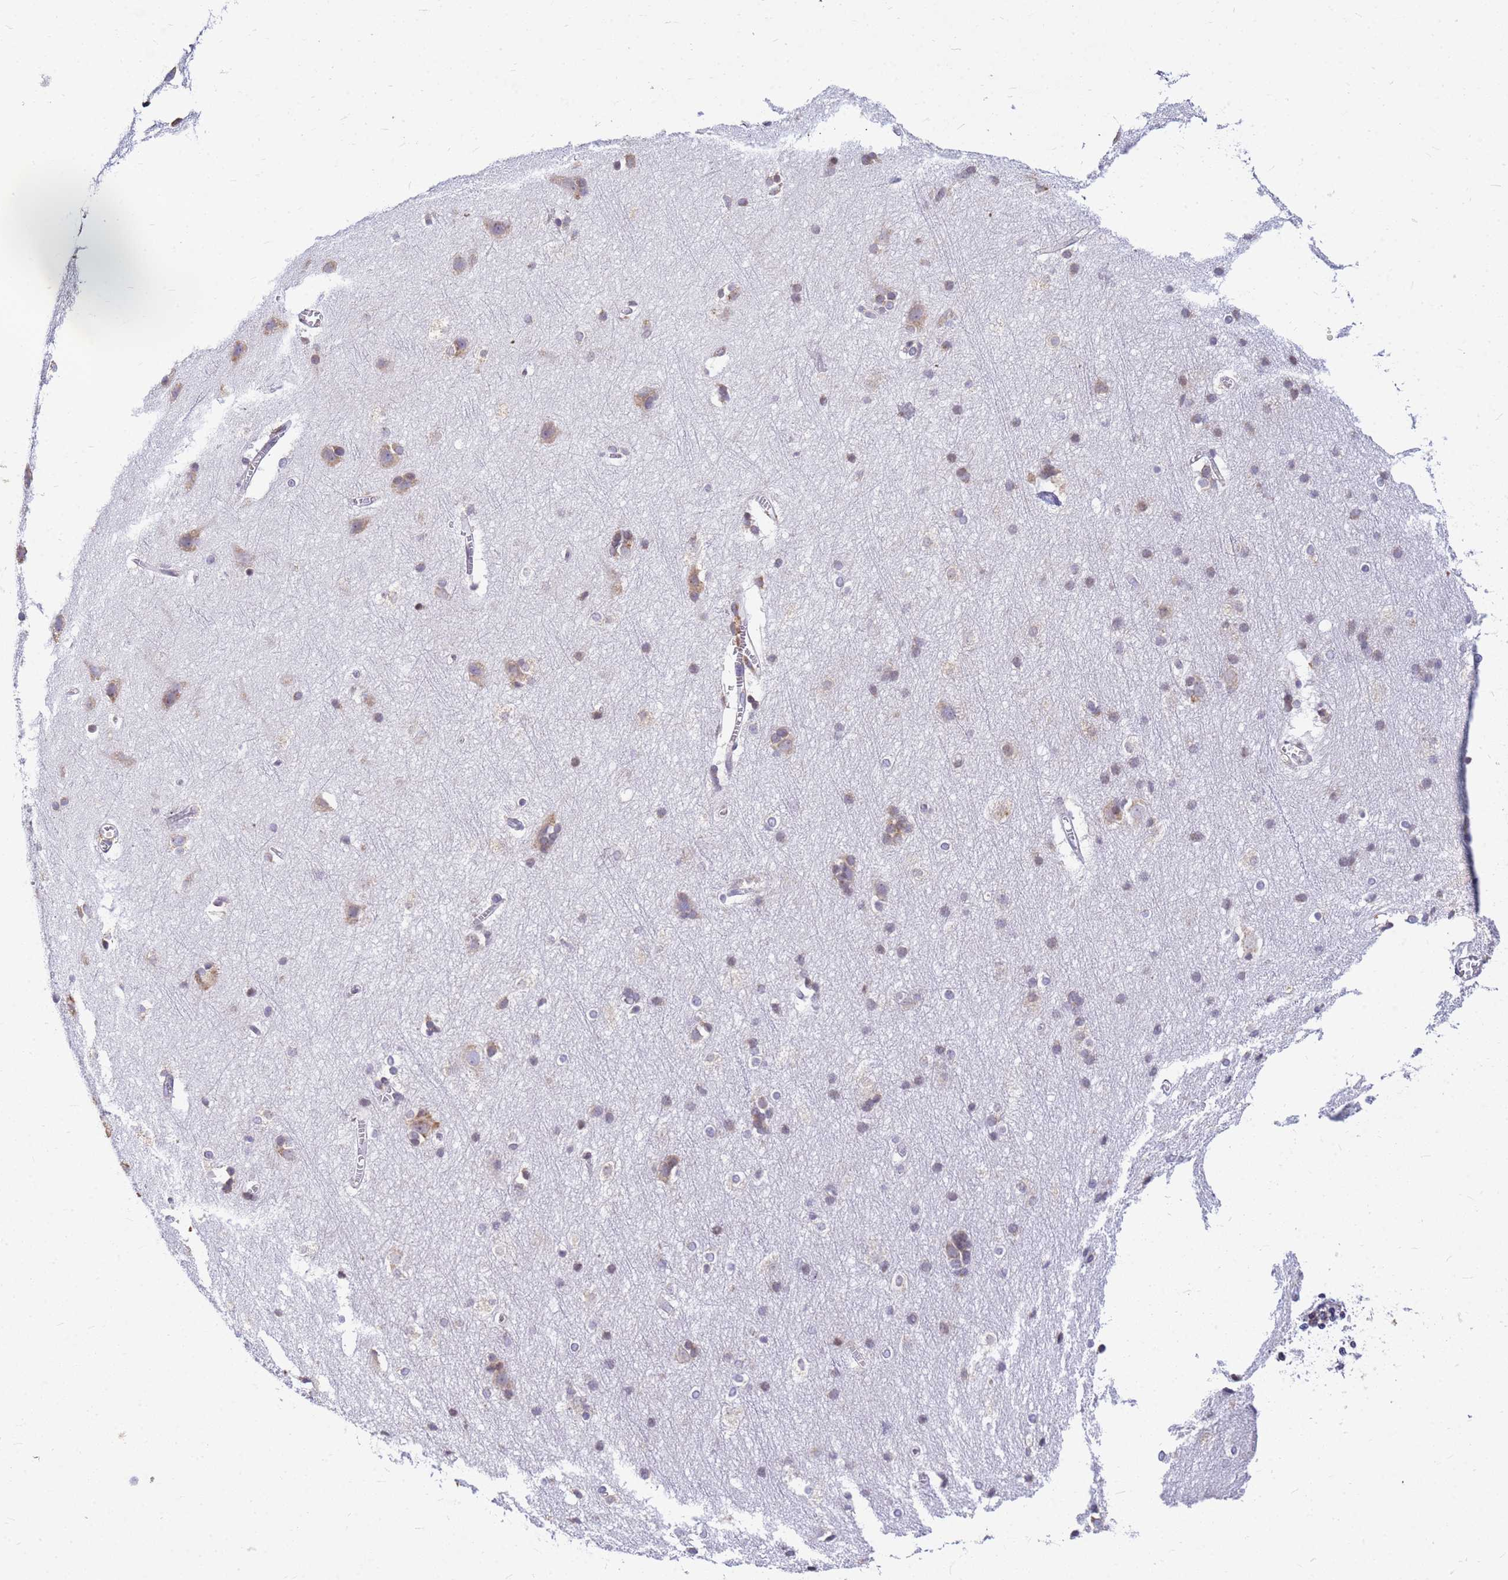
{"staining": {"intensity": "weak", "quantity": "<25%", "location": "cytoplasmic/membranous"}, "tissue": "cerebral cortex", "cell_type": "Endothelial cells", "image_type": "normal", "snomed": [{"axis": "morphology", "description": "Normal tissue, NOS"}, {"axis": "topography", "description": "Cerebral cortex"}], "caption": "Cerebral cortex was stained to show a protein in brown. There is no significant staining in endothelial cells.", "gene": "SSR4", "patient": {"sex": "male", "age": 54}}